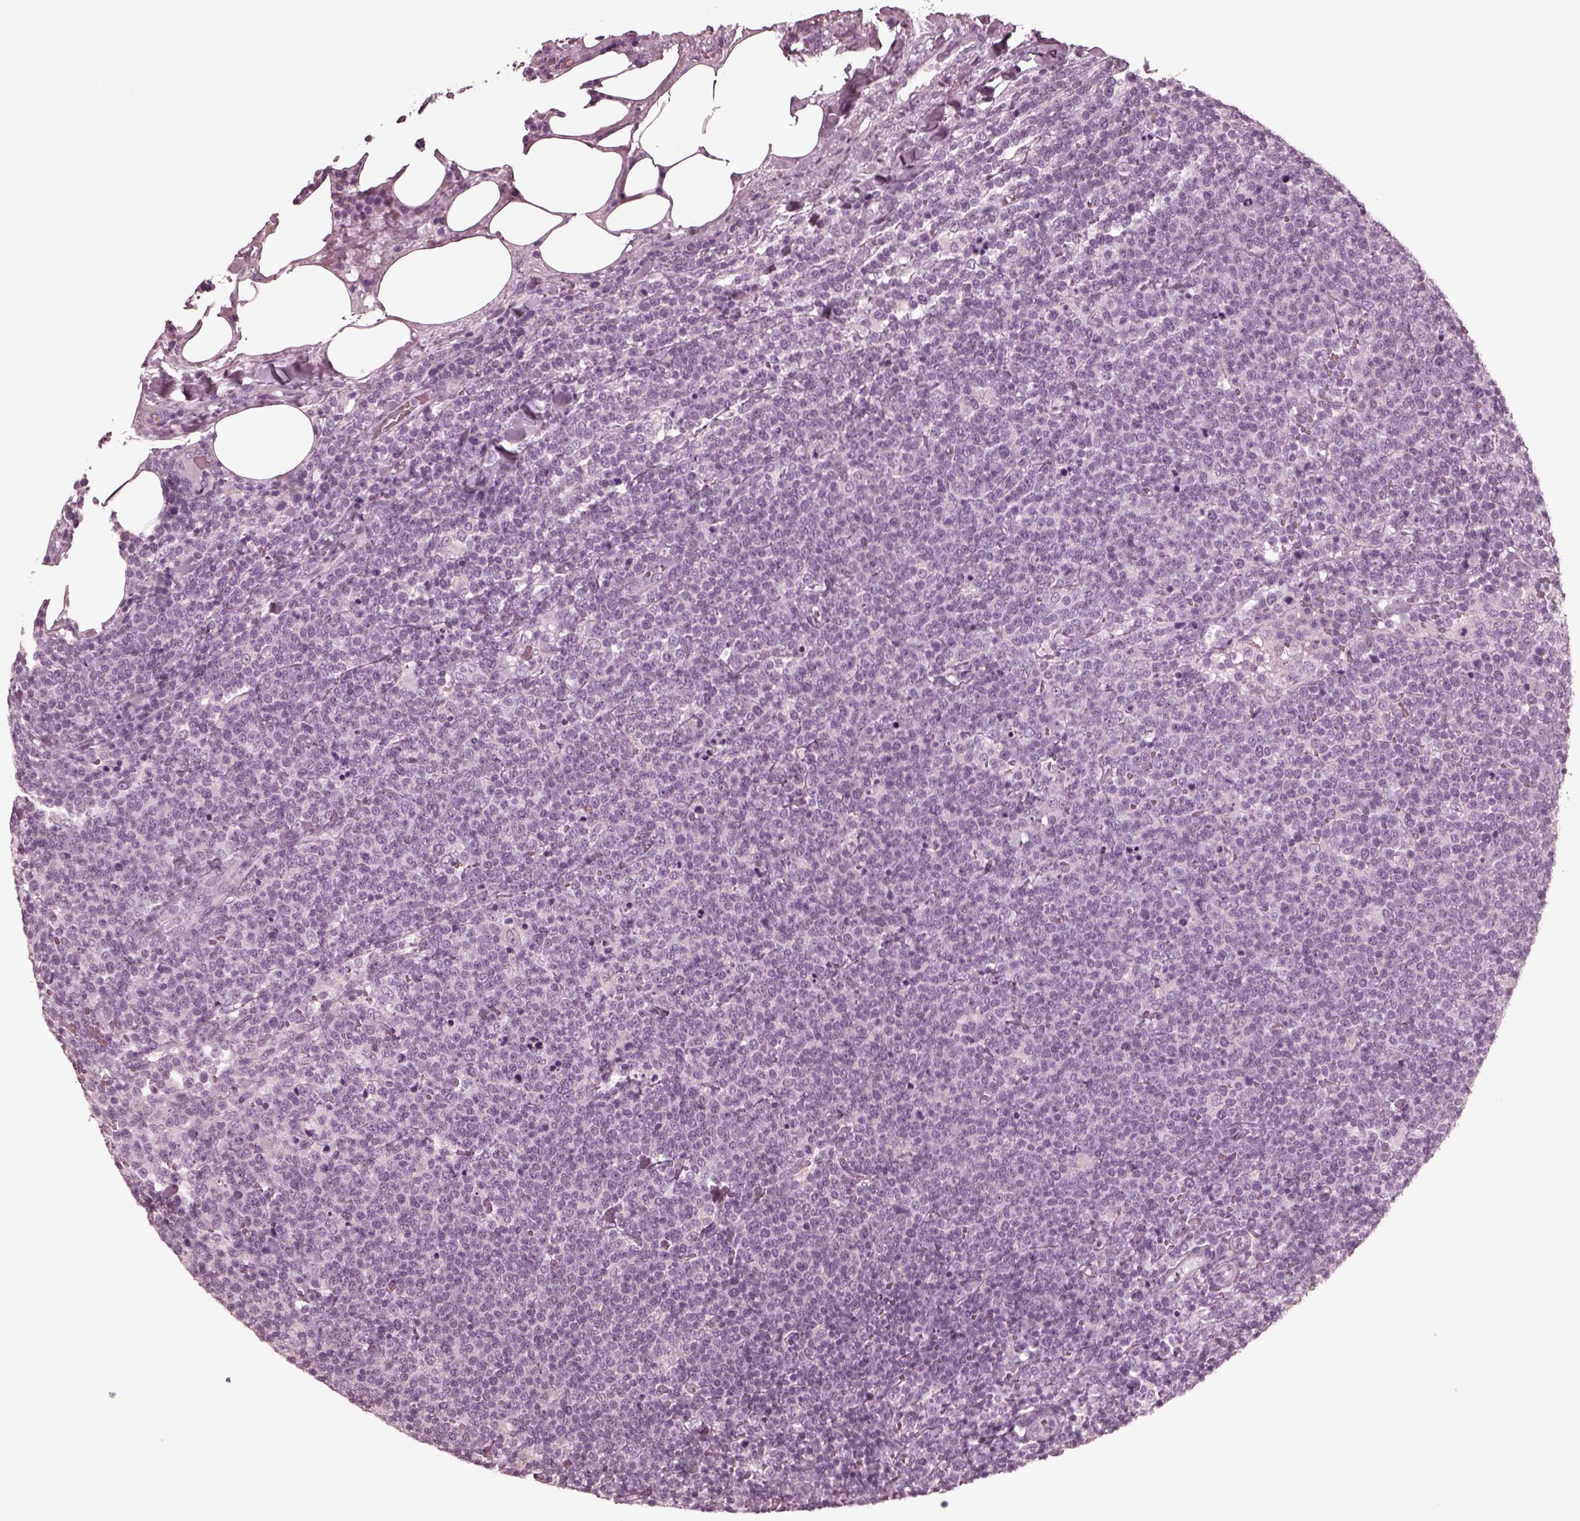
{"staining": {"intensity": "negative", "quantity": "none", "location": "none"}, "tissue": "lymphoma", "cell_type": "Tumor cells", "image_type": "cancer", "snomed": [{"axis": "morphology", "description": "Malignant lymphoma, non-Hodgkin's type, High grade"}, {"axis": "topography", "description": "Lymph node"}], "caption": "High power microscopy photomicrograph of an immunohistochemistry (IHC) photomicrograph of lymphoma, revealing no significant staining in tumor cells.", "gene": "GRM6", "patient": {"sex": "male", "age": 61}}